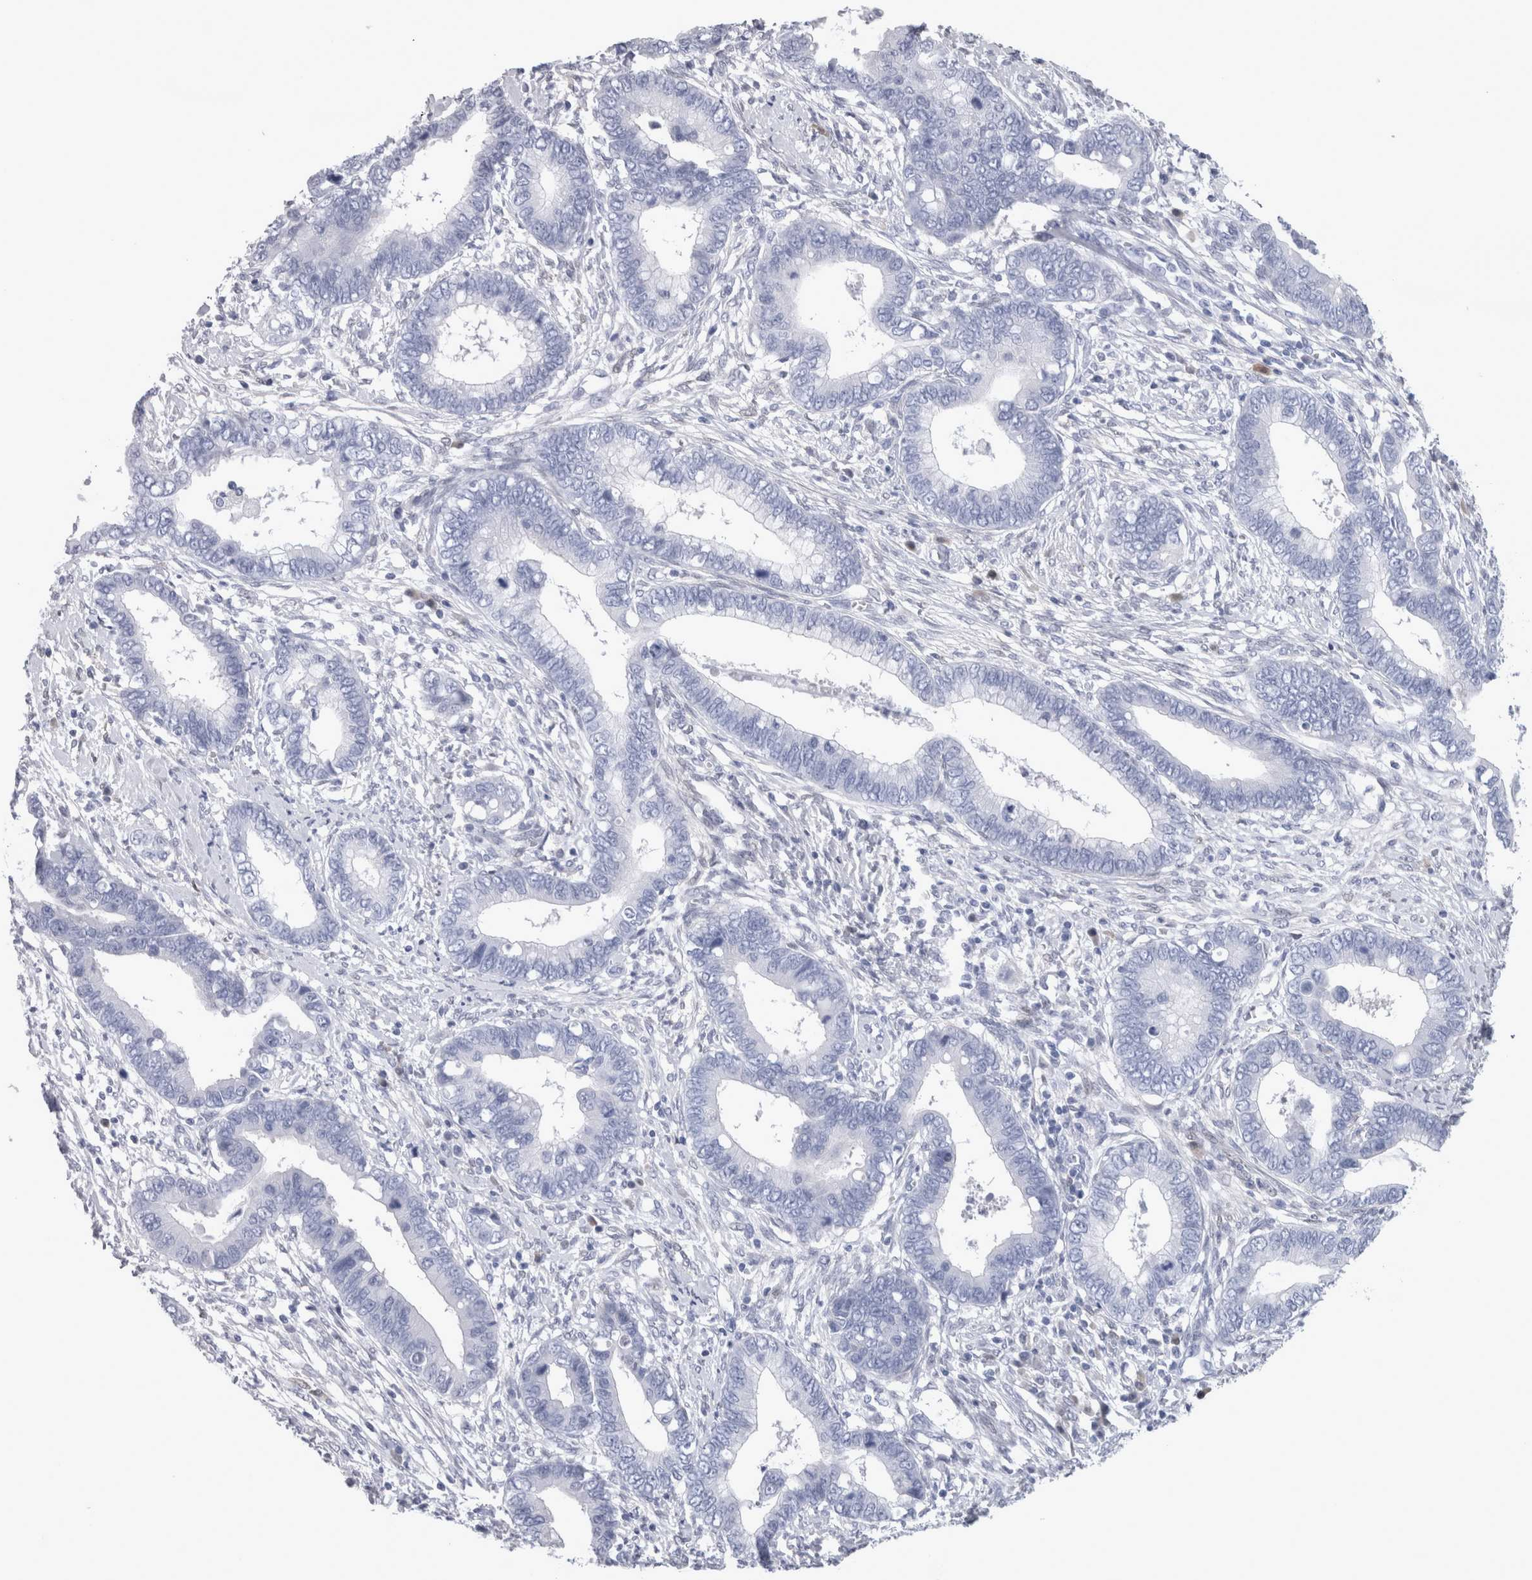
{"staining": {"intensity": "negative", "quantity": "none", "location": "none"}, "tissue": "cervical cancer", "cell_type": "Tumor cells", "image_type": "cancer", "snomed": [{"axis": "morphology", "description": "Adenocarcinoma, NOS"}, {"axis": "topography", "description": "Cervix"}], "caption": "This is an immunohistochemistry (IHC) image of cervical cancer. There is no positivity in tumor cells.", "gene": "CA8", "patient": {"sex": "female", "age": 44}}